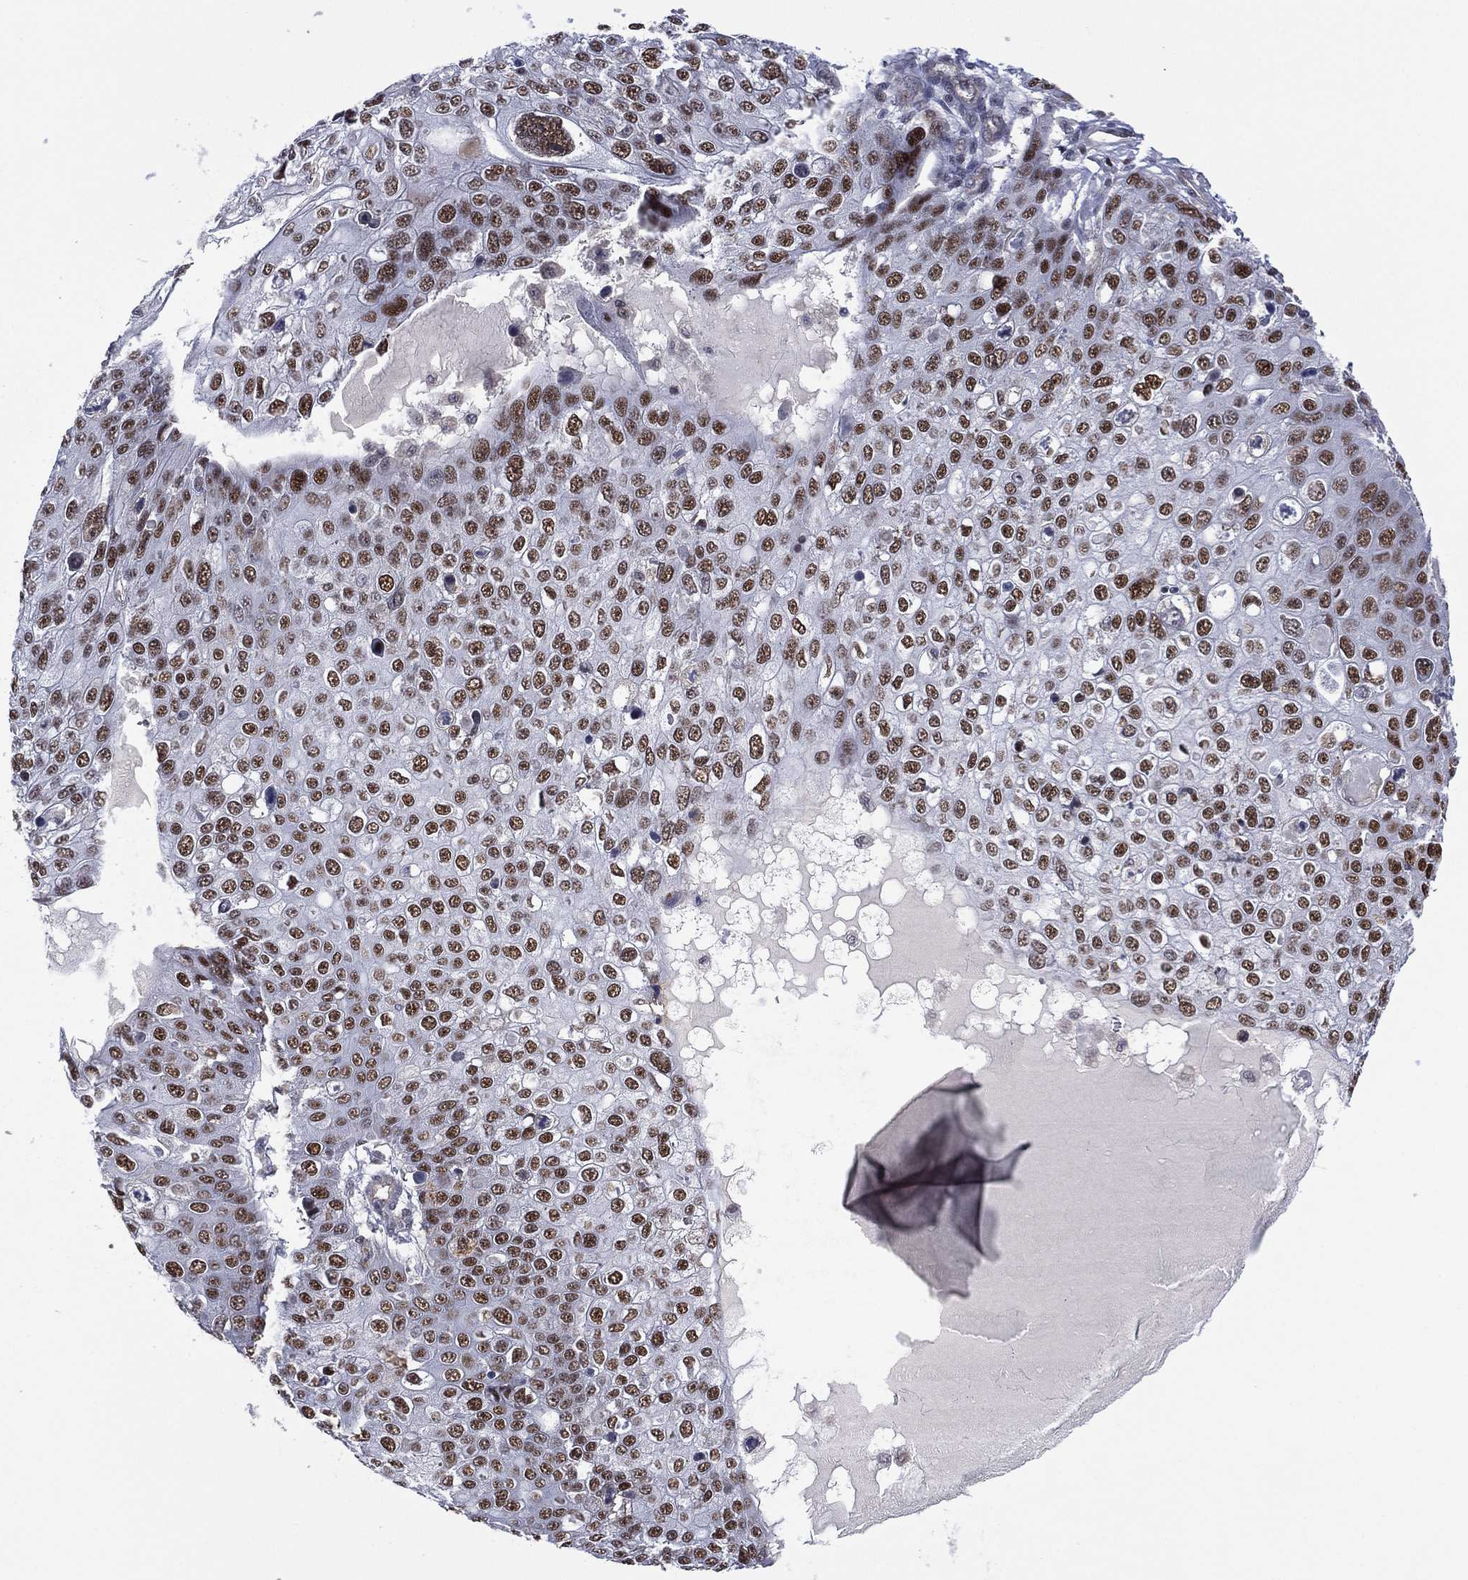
{"staining": {"intensity": "strong", "quantity": "<25%", "location": "nuclear"}, "tissue": "skin cancer", "cell_type": "Tumor cells", "image_type": "cancer", "snomed": [{"axis": "morphology", "description": "Squamous cell carcinoma, NOS"}, {"axis": "topography", "description": "Skin"}], "caption": "Protein staining exhibits strong nuclear expression in approximately <25% of tumor cells in skin cancer (squamous cell carcinoma).", "gene": "GSE1", "patient": {"sex": "male", "age": 71}}